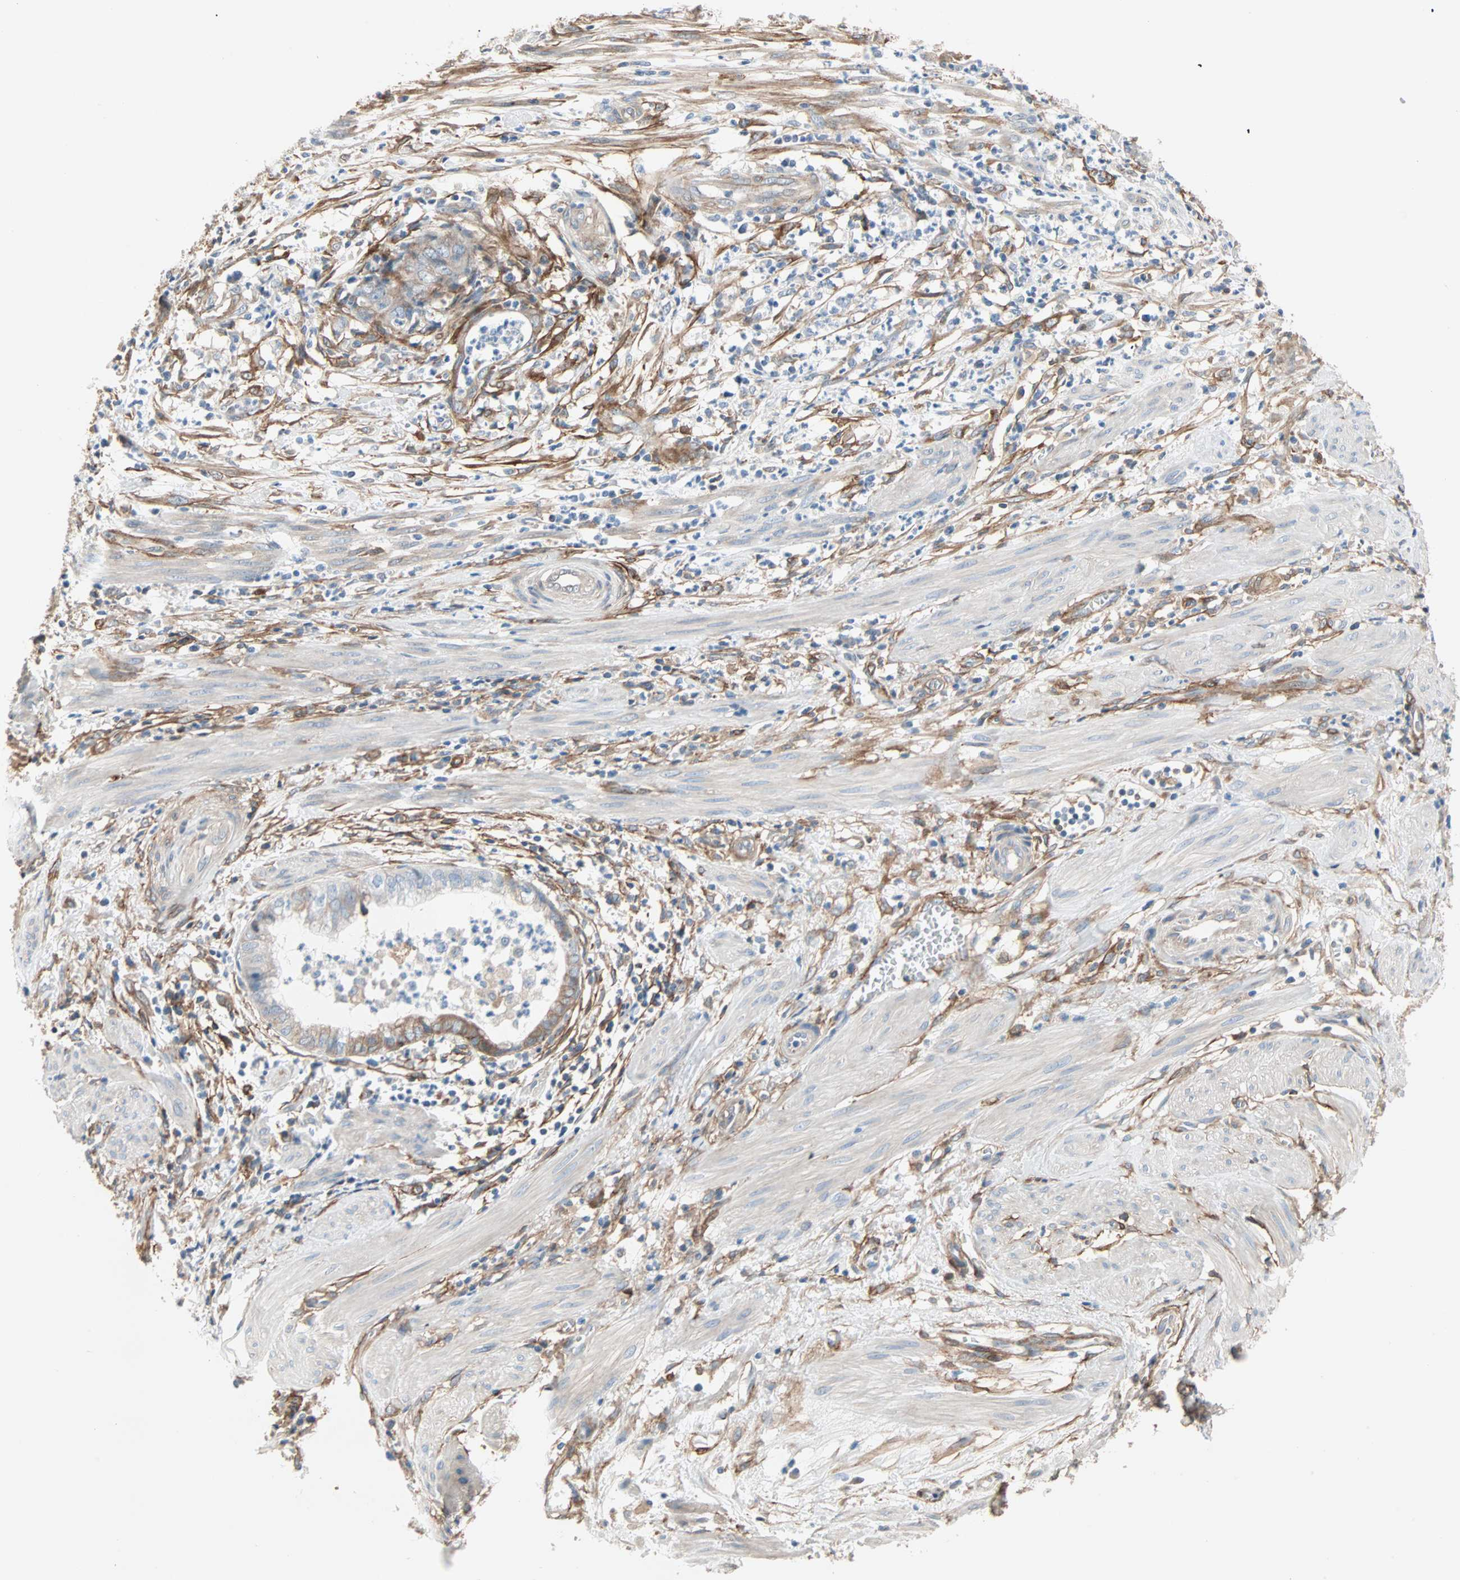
{"staining": {"intensity": "moderate", "quantity": ">75%", "location": "cytoplasmic/membranous"}, "tissue": "endometrial cancer", "cell_type": "Tumor cells", "image_type": "cancer", "snomed": [{"axis": "morphology", "description": "Necrosis, NOS"}, {"axis": "morphology", "description": "Adenocarcinoma, NOS"}, {"axis": "topography", "description": "Endometrium"}], "caption": "A brown stain shows moderate cytoplasmic/membranous expression of a protein in human endometrial cancer (adenocarcinoma) tumor cells. (Stains: DAB (3,3'-diaminobenzidine) in brown, nuclei in blue, Microscopy: brightfield microscopy at high magnification).", "gene": "EPB41L2", "patient": {"sex": "female", "age": 79}}